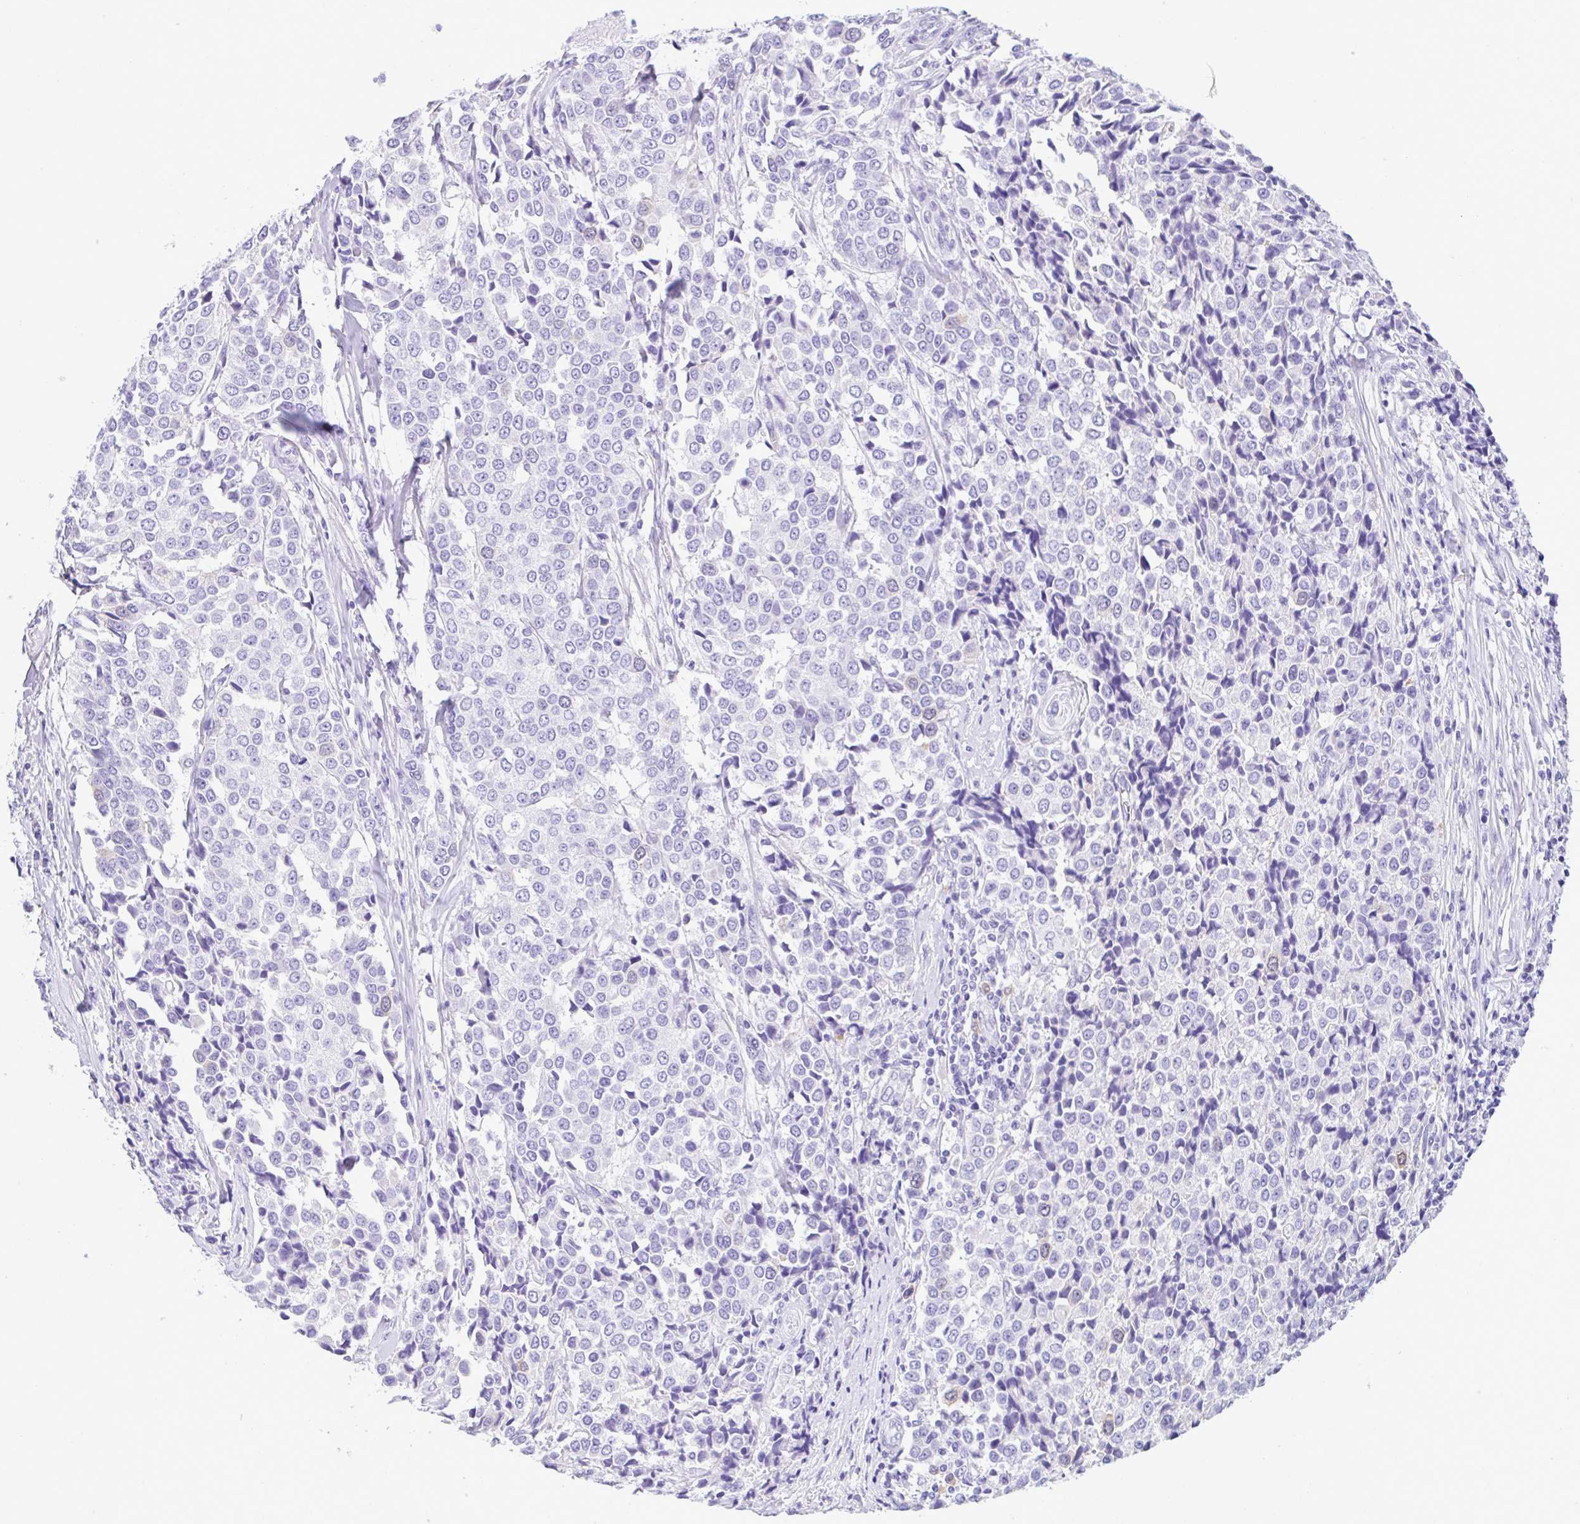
{"staining": {"intensity": "negative", "quantity": "none", "location": "none"}, "tissue": "breast cancer", "cell_type": "Tumor cells", "image_type": "cancer", "snomed": [{"axis": "morphology", "description": "Duct carcinoma"}, {"axis": "topography", "description": "Breast"}], "caption": "High magnification brightfield microscopy of infiltrating ductal carcinoma (breast) stained with DAB (brown) and counterstained with hematoxylin (blue): tumor cells show no significant expression.", "gene": "RRM2", "patient": {"sex": "female", "age": 80}}